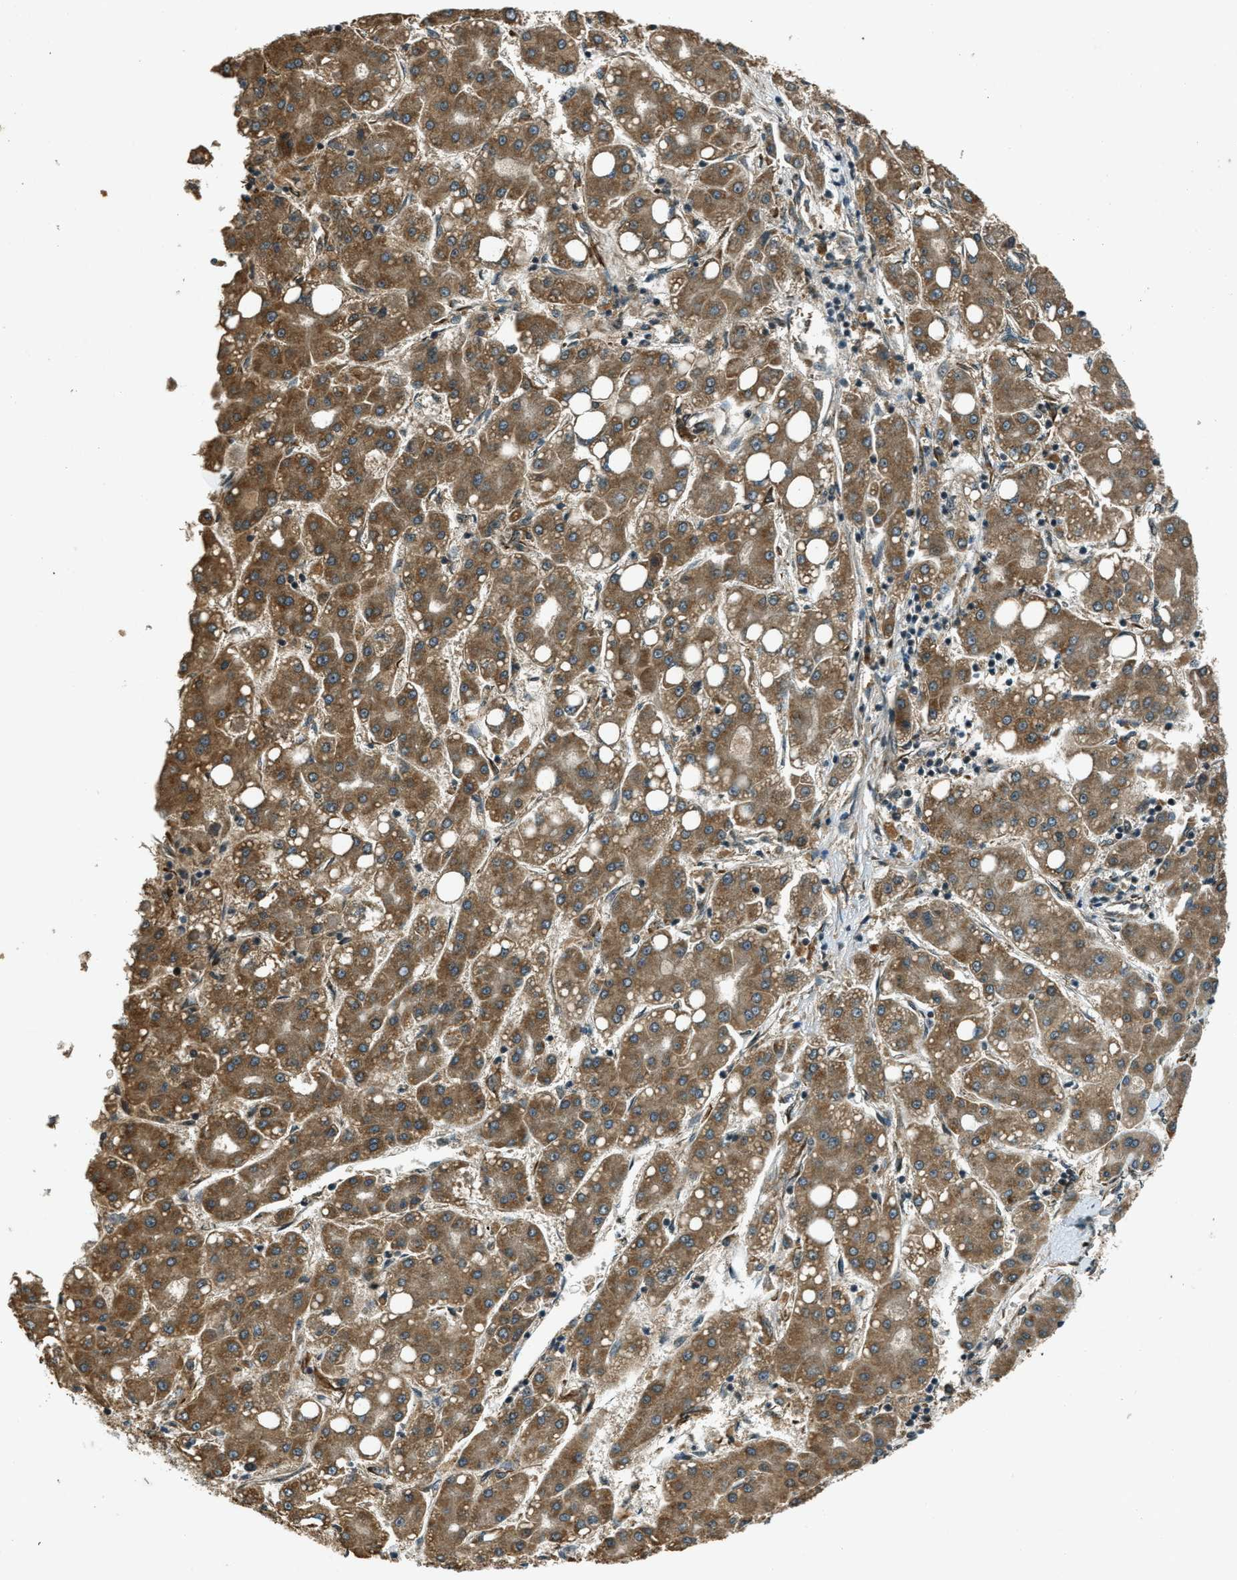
{"staining": {"intensity": "moderate", "quantity": ">75%", "location": "cytoplasmic/membranous"}, "tissue": "liver cancer", "cell_type": "Tumor cells", "image_type": "cancer", "snomed": [{"axis": "morphology", "description": "Carcinoma, Hepatocellular, NOS"}, {"axis": "topography", "description": "Liver"}], "caption": "A photomicrograph of hepatocellular carcinoma (liver) stained for a protein demonstrates moderate cytoplasmic/membranous brown staining in tumor cells.", "gene": "EIF2AK3", "patient": {"sex": "male", "age": 65}}